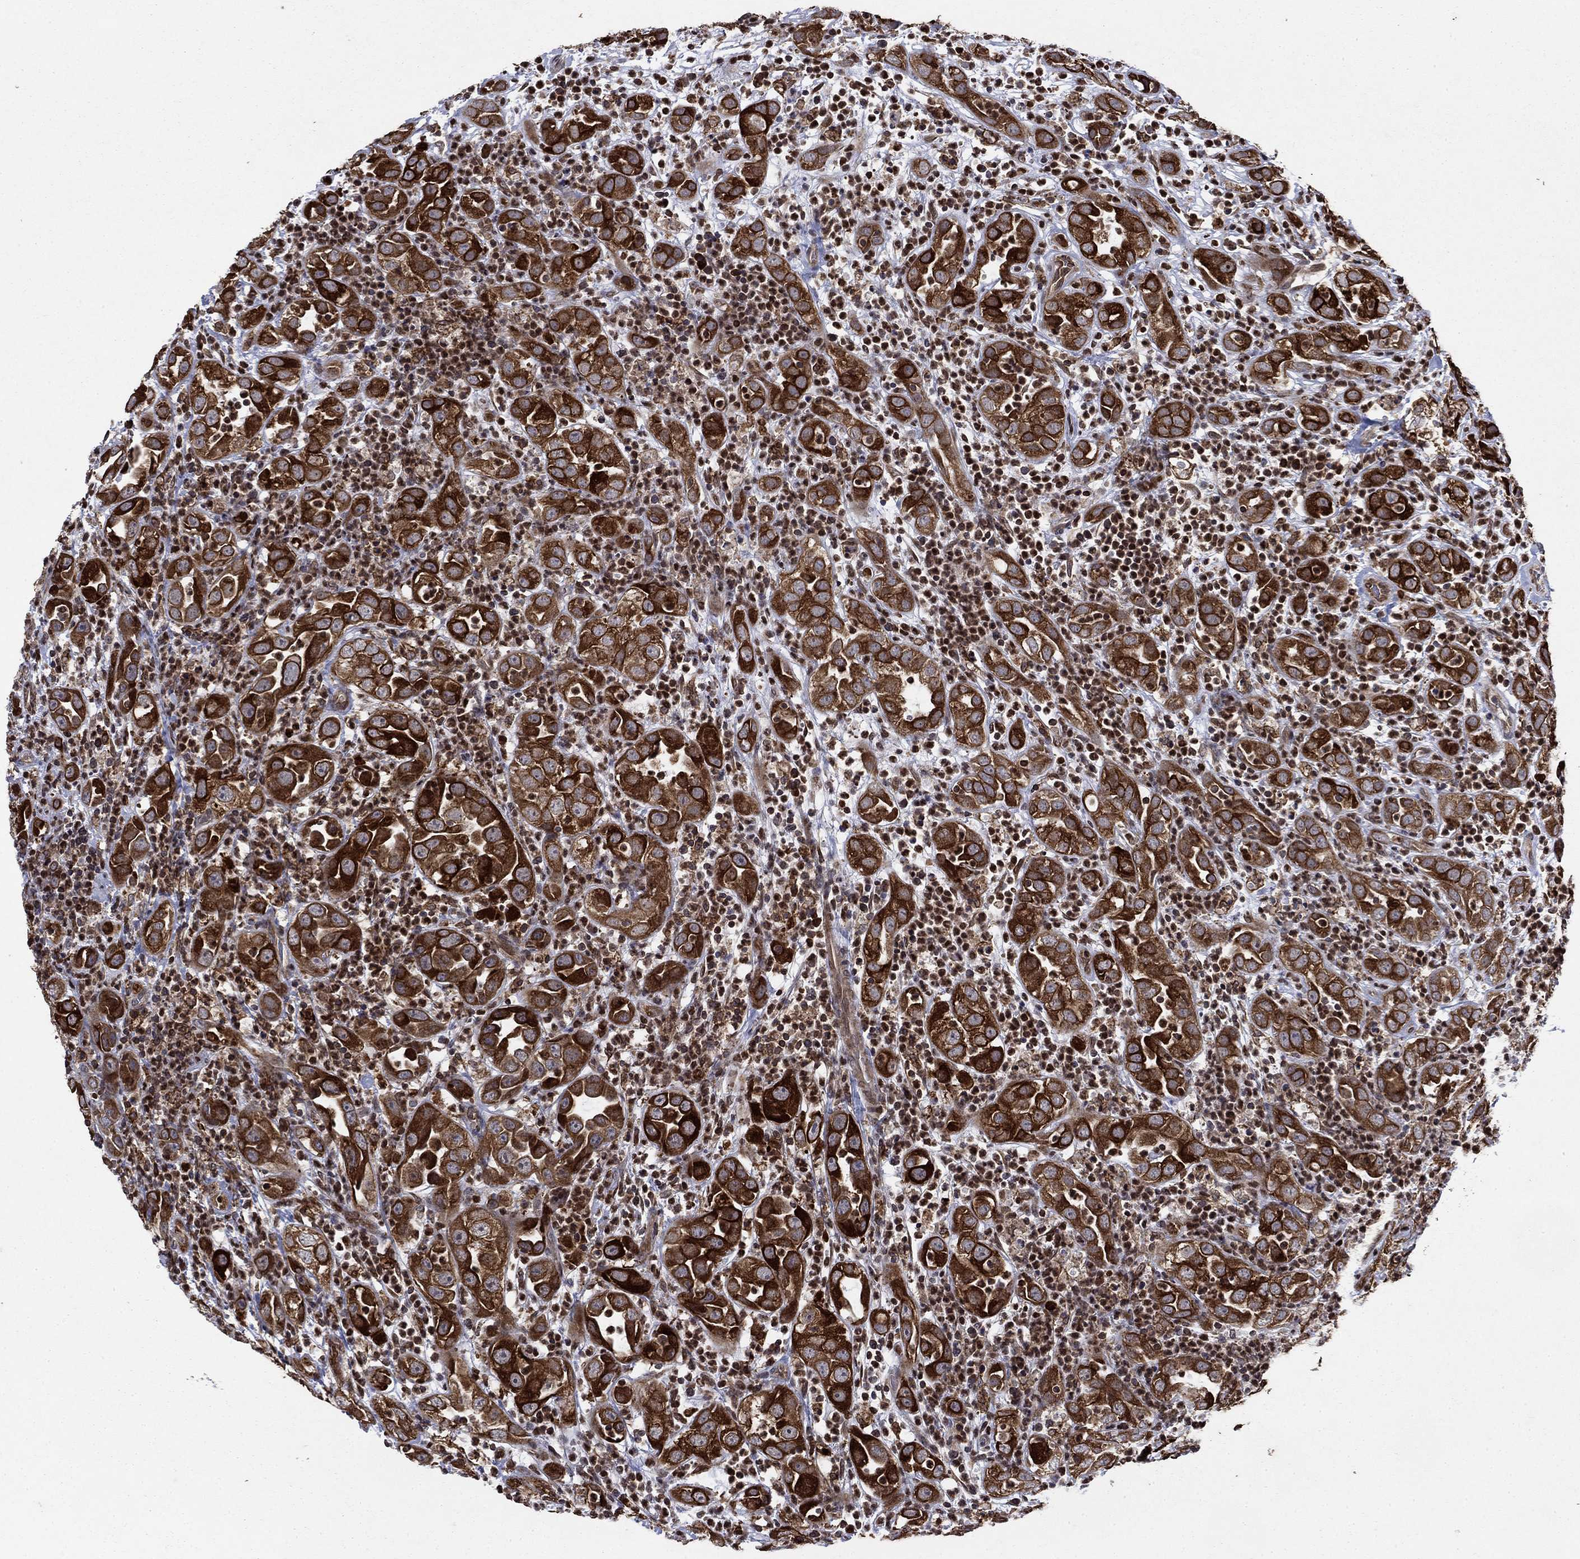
{"staining": {"intensity": "strong", "quantity": ">75%", "location": "cytoplasmic/membranous"}, "tissue": "urothelial cancer", "cell_type": "Tumor cells", "image_type": "cancer", "snomed": [{"axis": "morphology", "description": "Urothelial carcinoma, High grade"}, {"axis": "topography", "description": "Urinary bladder"}], "caption": "Protein expression by IHC exhibits strong cytoplasmic/membranous expression in about >75% of tumor cells in urothelial cancer. (DAB IHC with brightfield microscopy, high magnification).", "gene": "DHRS7", "patient": {"sex": "female", "age": 41}}